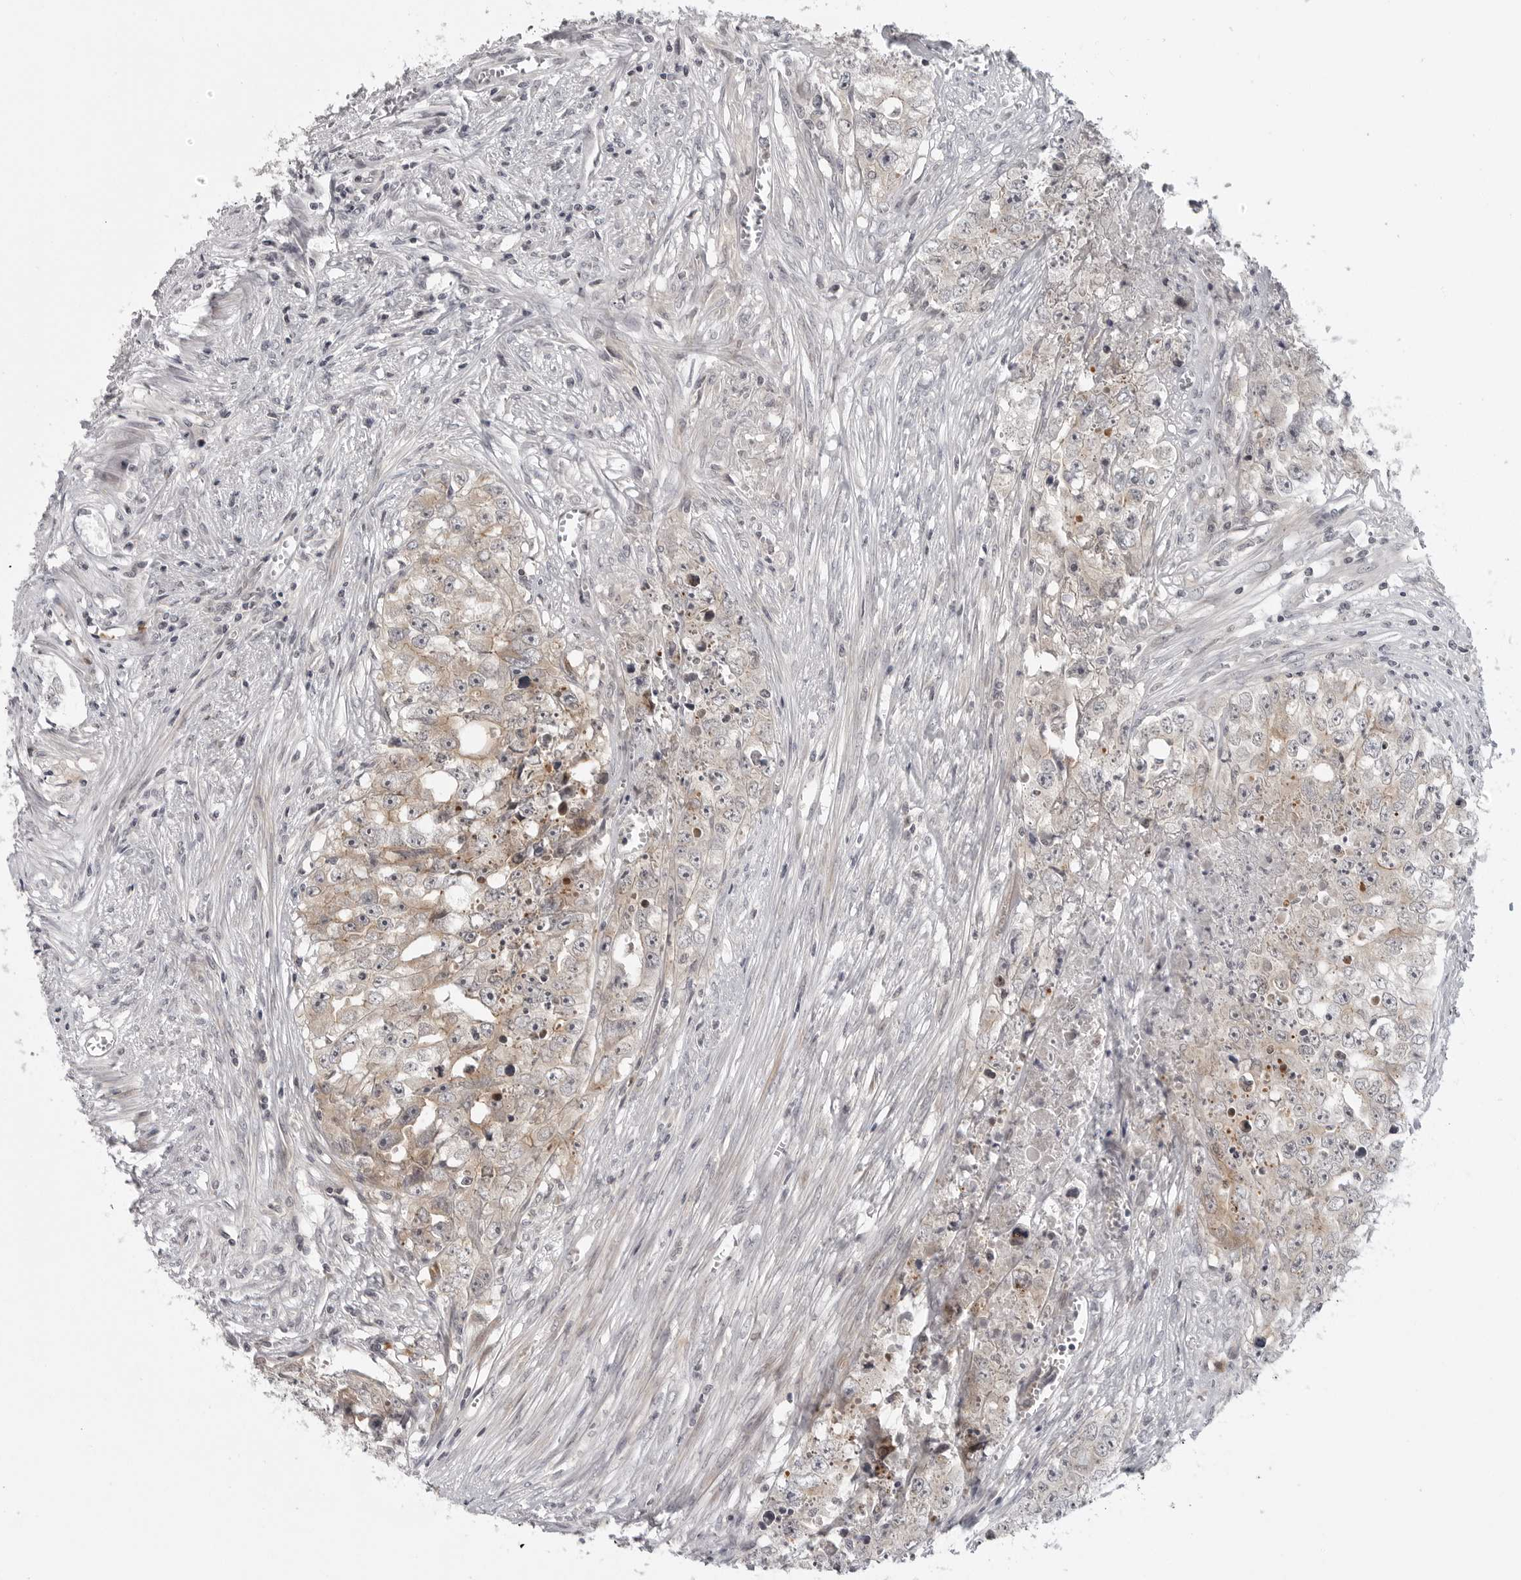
{"staining": {"intensity": "negative", "quantity": "none", "location": "none"}, "tissue": "testis cancer", "cell_type": "Tumor cells", "image_type": "cancer", "snomed": [{"axis": "morphology", "description": "Seminoma, NOS"}, {"axis": "morphology", "description": "Carcinoma, Embryonal, NOS"}, {"axis": "topography", "description": "Testis"}], "caption": "Immunohistochemical staining of testis embryonal carcinoma reveals no significant staining in tumor cells.", "gene": "CD300LD", "patient": {"sex": "male", "age": 43}}